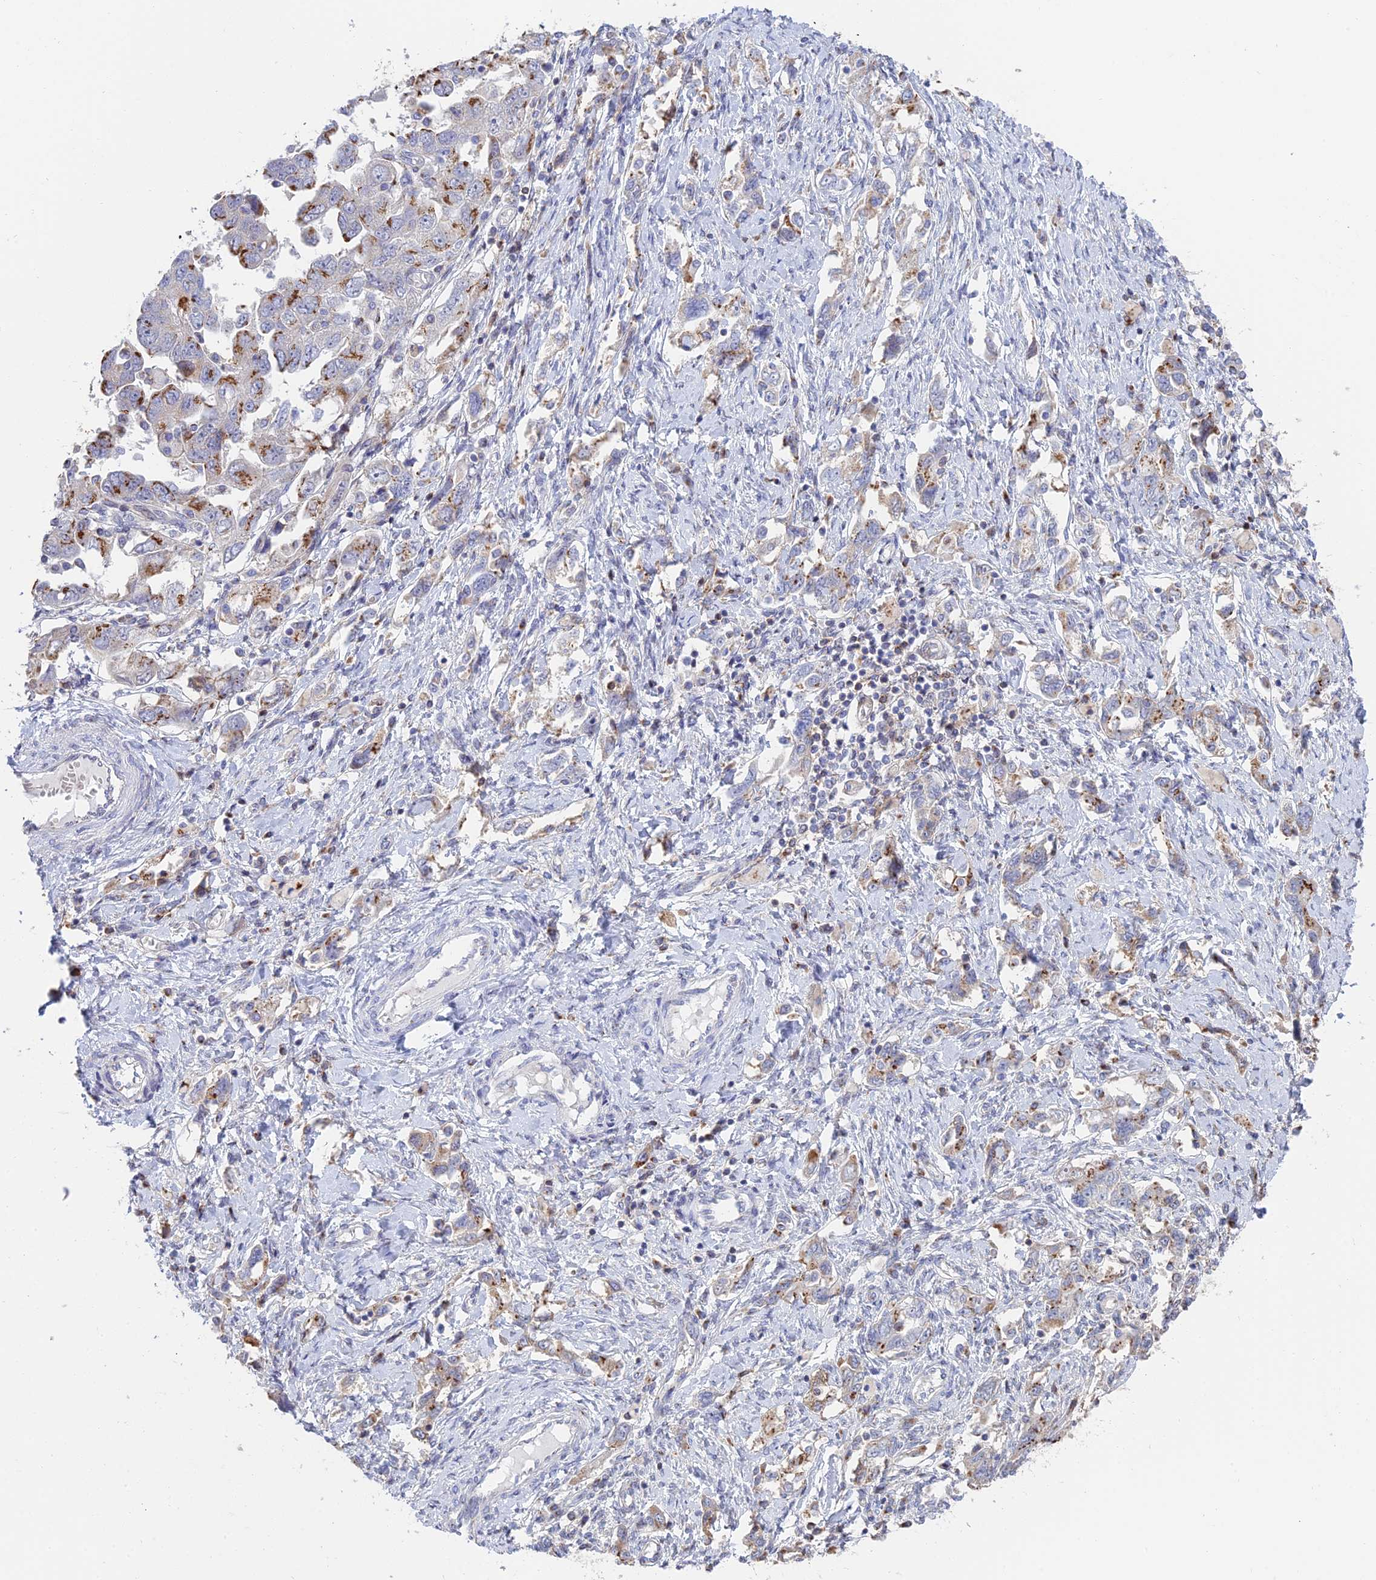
{"staining": {"intensity": "moderate", "quantity": ">75%", "location": "cytoplasmic/membranous"}, "tissue": "ovarian cancer", "cell_type": "Tumor cells", "image_type": "cancer", "snomed": [{"axis": "morphology", "description": "Carcinoma, NOS"}, {"axis": "morphology", "description": "Cystadenocarcinoma, serous, NOS"}, {"axis": "topography", "description": "Ovary"}], "caption": "Immunohistochemical staining of human ovarian serous cystadenocarcinoma demonstrates medium levels of moderate cytoplasmic/membranous staining in about >75% of tumor cells. The staining was performed using DAB (3,3'-diaminobenzidine) to visualize the protein expression in brown, while the nuclei were stained in blue with hematoxylin (Magnification: 20x).", "gene": "HS2ST1", "patient": {"sex": "female", "age": 69}}